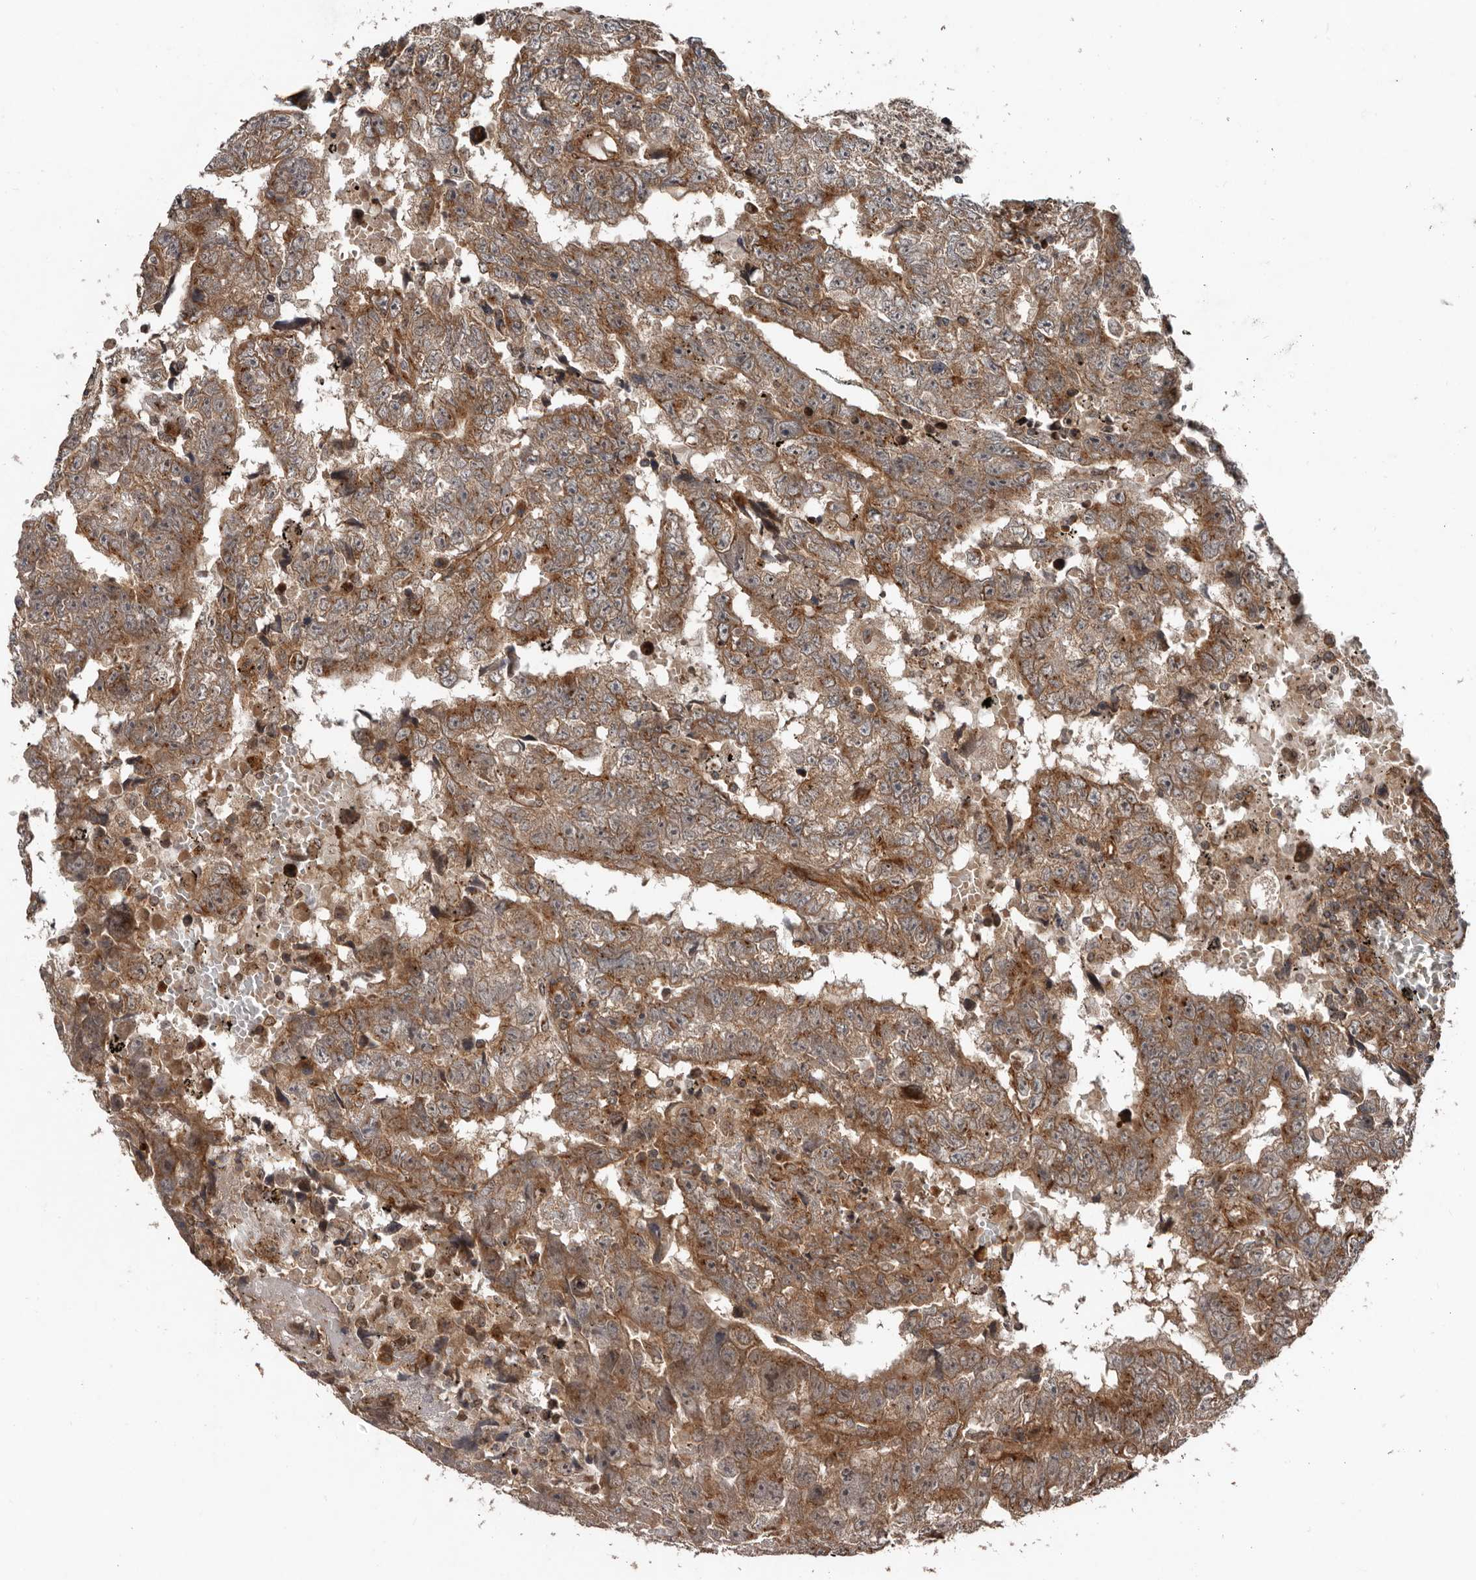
{"staining": {"intensity": "moderate", "quantity": ">75%", "location": "cytoplasmic/membranous"}, "tissue": "testis cancer", "cell_type": "Tumor cells", "image_type": "cancer", "snomed": [{"axis": "morphology", "description": "Carcinoma, Embryonal, NOS"}, {"axis": "topography", "description": "Testis"}], "caption": "Testis embryonal carcinoma was stained to show a protein in brown. There is medium levels of moderate cytoplasmic/membranous expression in approximately >75% of tumor cells. (IHC, brightfield microscopy, high magnification).", "gene": "CCDC190", "patient": {"sex": "male", "age": 25}}